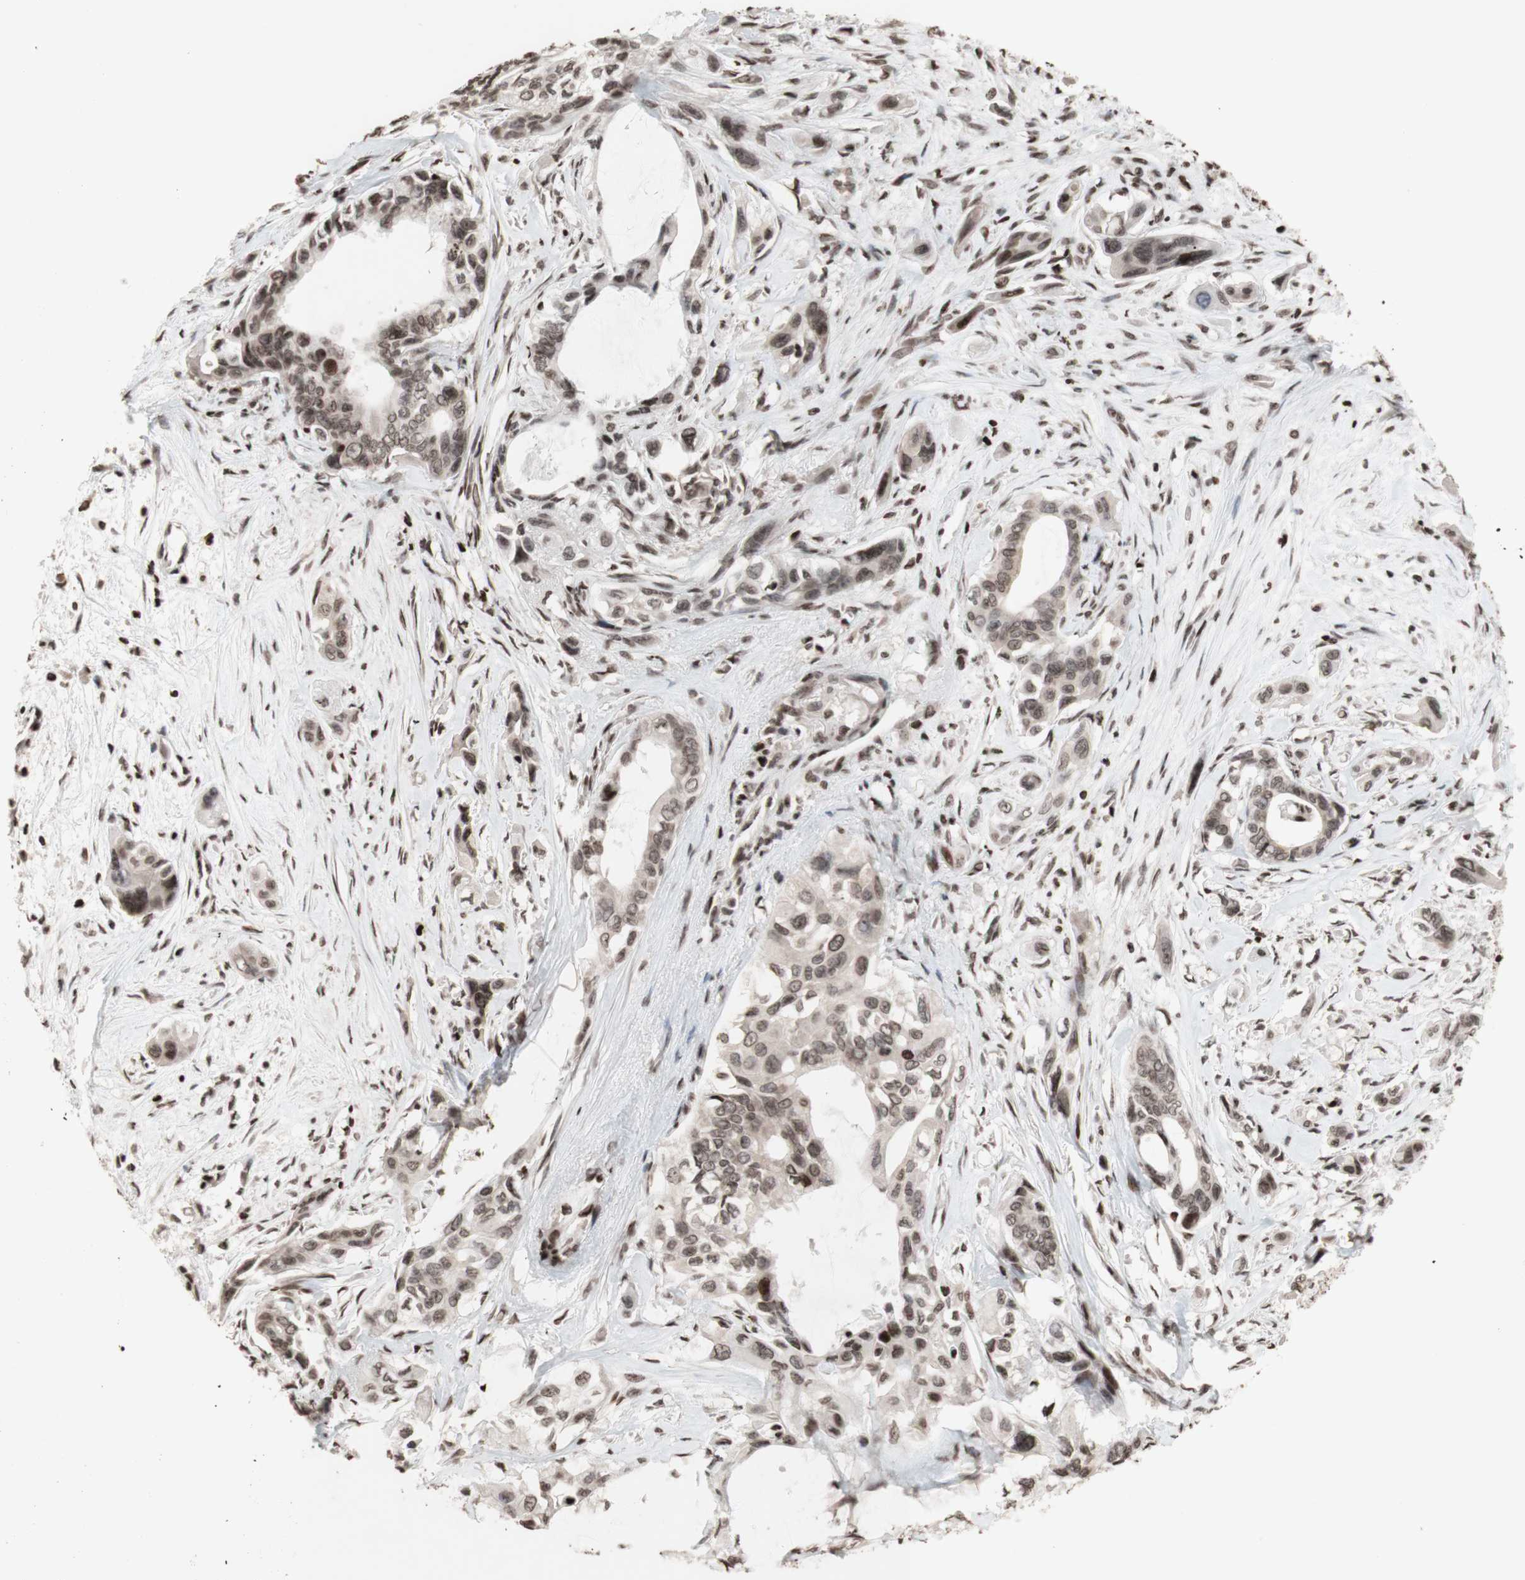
{"staining": {"intensity": "weak", "quantity": "<25%", "location": "nuclear"}, "tissue": "pancreatic cancer", "cell_type": "Tumor cells", "image_type": "cancer", "snomed": [{"axis": "morphology", "description": "Adenocarcinoma, NOS"}, {"axis": "topography", "description": "Pancreas"}], "caption": "IHC image of neoplastic tissue: human pancreatic cancer (adenocarcinoma) stained with DAB displays no significant protein staining in tumor cells.", "gene": "NCAPD2", "patient": {"sex": "male", "age": 73}}